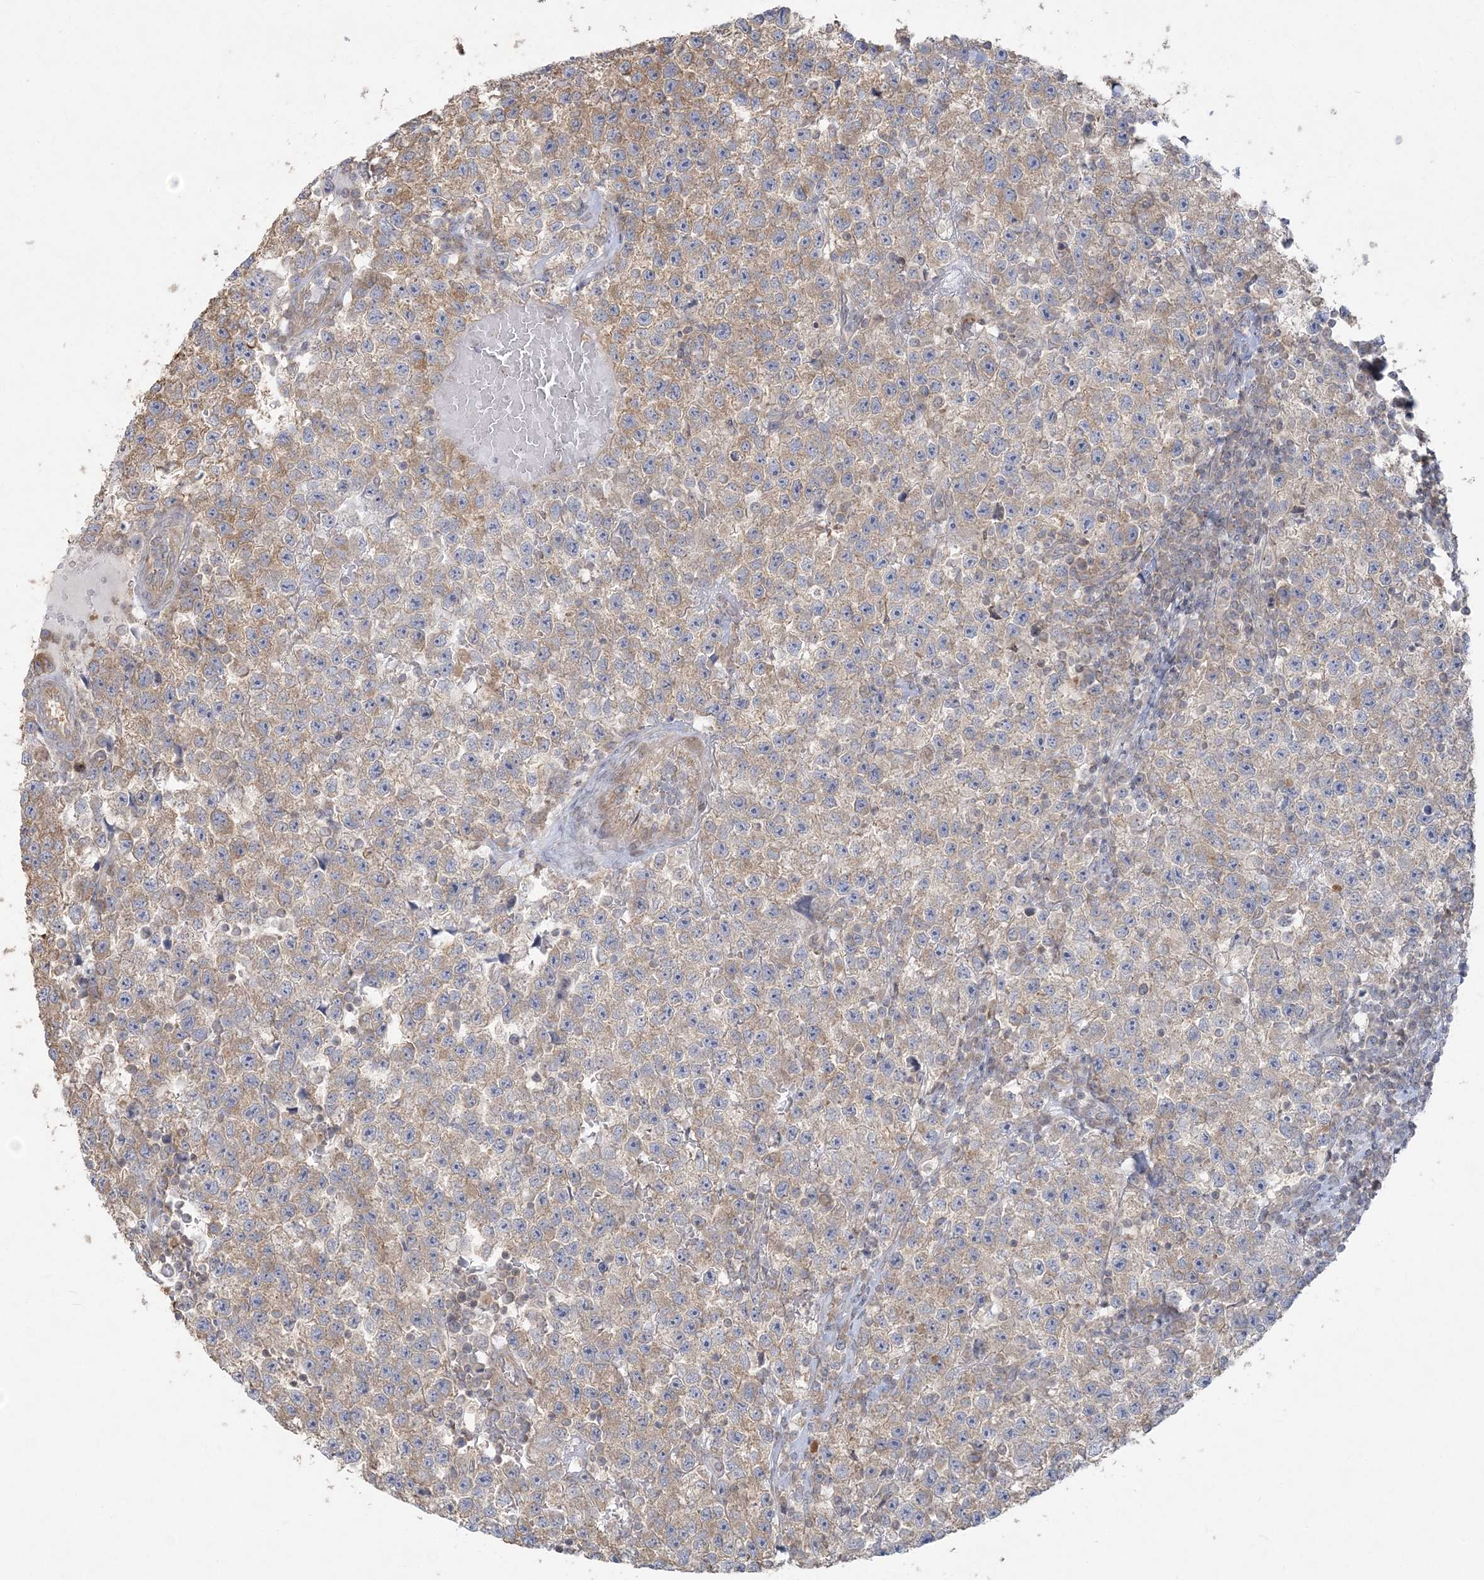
{"staining": {"intensity": "moderate", "quantity": "25%-75%", "location": "cytoplasmic/membranous"}, "tissue": "testis cancer", "cell_type": "Tumor cells", "image_type": "cancer", "snomed": [{"axis": "morphology", "description": "Seminoma, NOS"}, {"axis": "topography", "description": "Testis"}], "caption": "Protein analysis of seminoma (testis) tissue shows moderate cytoplasmic/membranous positivity in about 25%-75% of tumor cells. (Stains: DAB in brown, nuclei in blue, Microscopy: brightfield microscopy at high magnification).", "gene": "ZC3H6", "patient": {"sex": "male", "age": 22}}